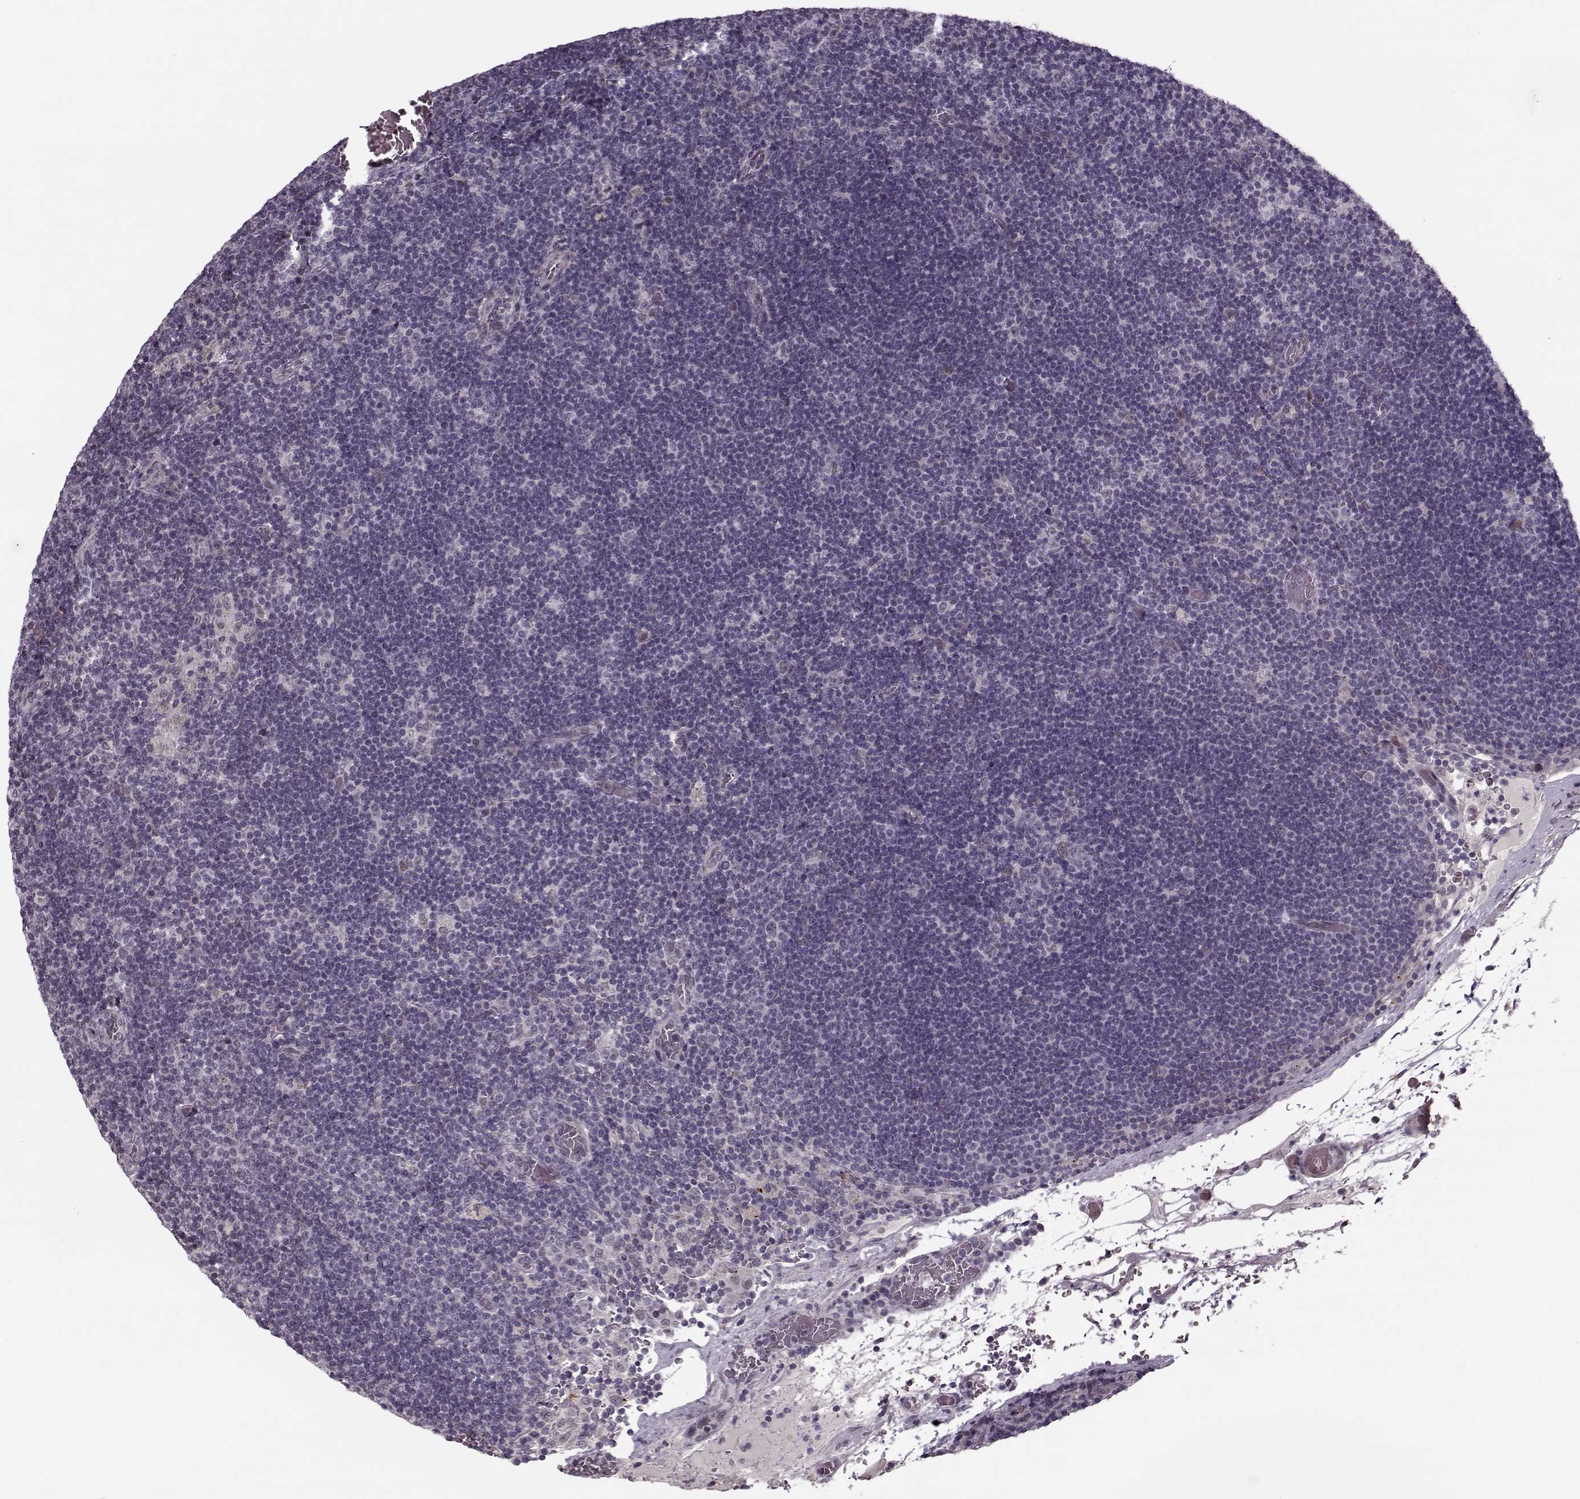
{"staining": {"intensity": "negative", "quantity": "none", "location": "none"}, "tissue": "lymph node", "cell_type": "Germinal center cells", "image_type": "normal", "snomed": [{"axis": "morphology", "description": "Normal tissue, NOS"}, {"axis": "topography", "description": "Lymph node"}], "caption": "A high-resolution image shows IHC staining of normal lymph node, which shows no significant expression in germinal center cells.", "gene": "DNAI3", "patient": {"sex": "male", "age": 63}}